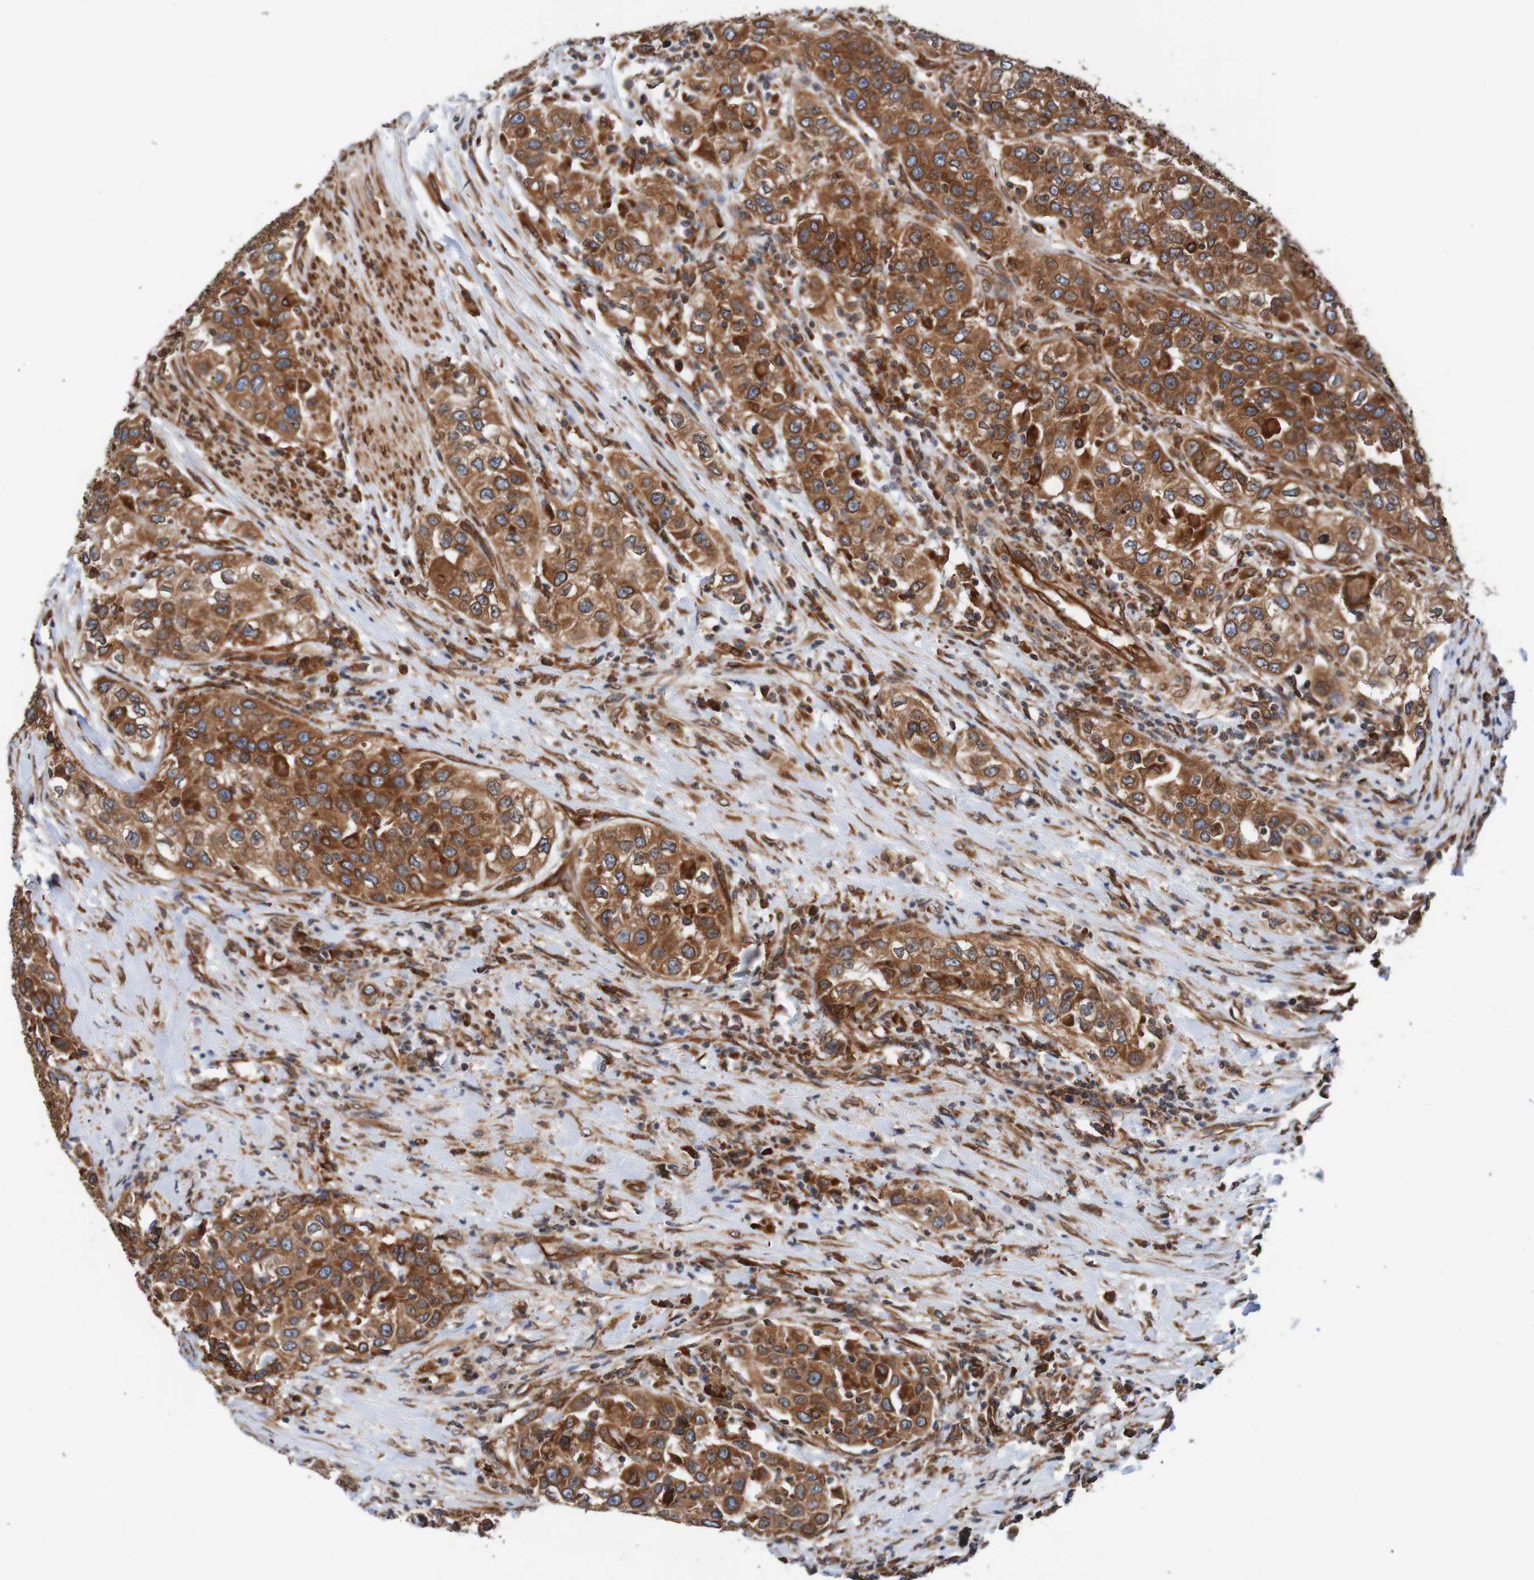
{"staining": {"intensity": "strong", "quantity": ">75%", "location": "cytoplasmic/membranous,nuclear"}, "tissue": "urothelial cancer", "cell_type": "Tumor cells", "image_type": "cancer", "snomed": [{"axis": "morphology", "description": "Urothelial carcinoma, High grade"}, {"axis": "topography", "description": "Urinary bladder"}], "caption": "Immunohistochemical staining of high-grade urothelial carcinoma displays high levels of strong cytoplasmic/membranous and nuclear protein positivity in approximately >75% of tumor cells.", "gene": "TMEM109", "patient": {"sex": "female", "age": 80}}